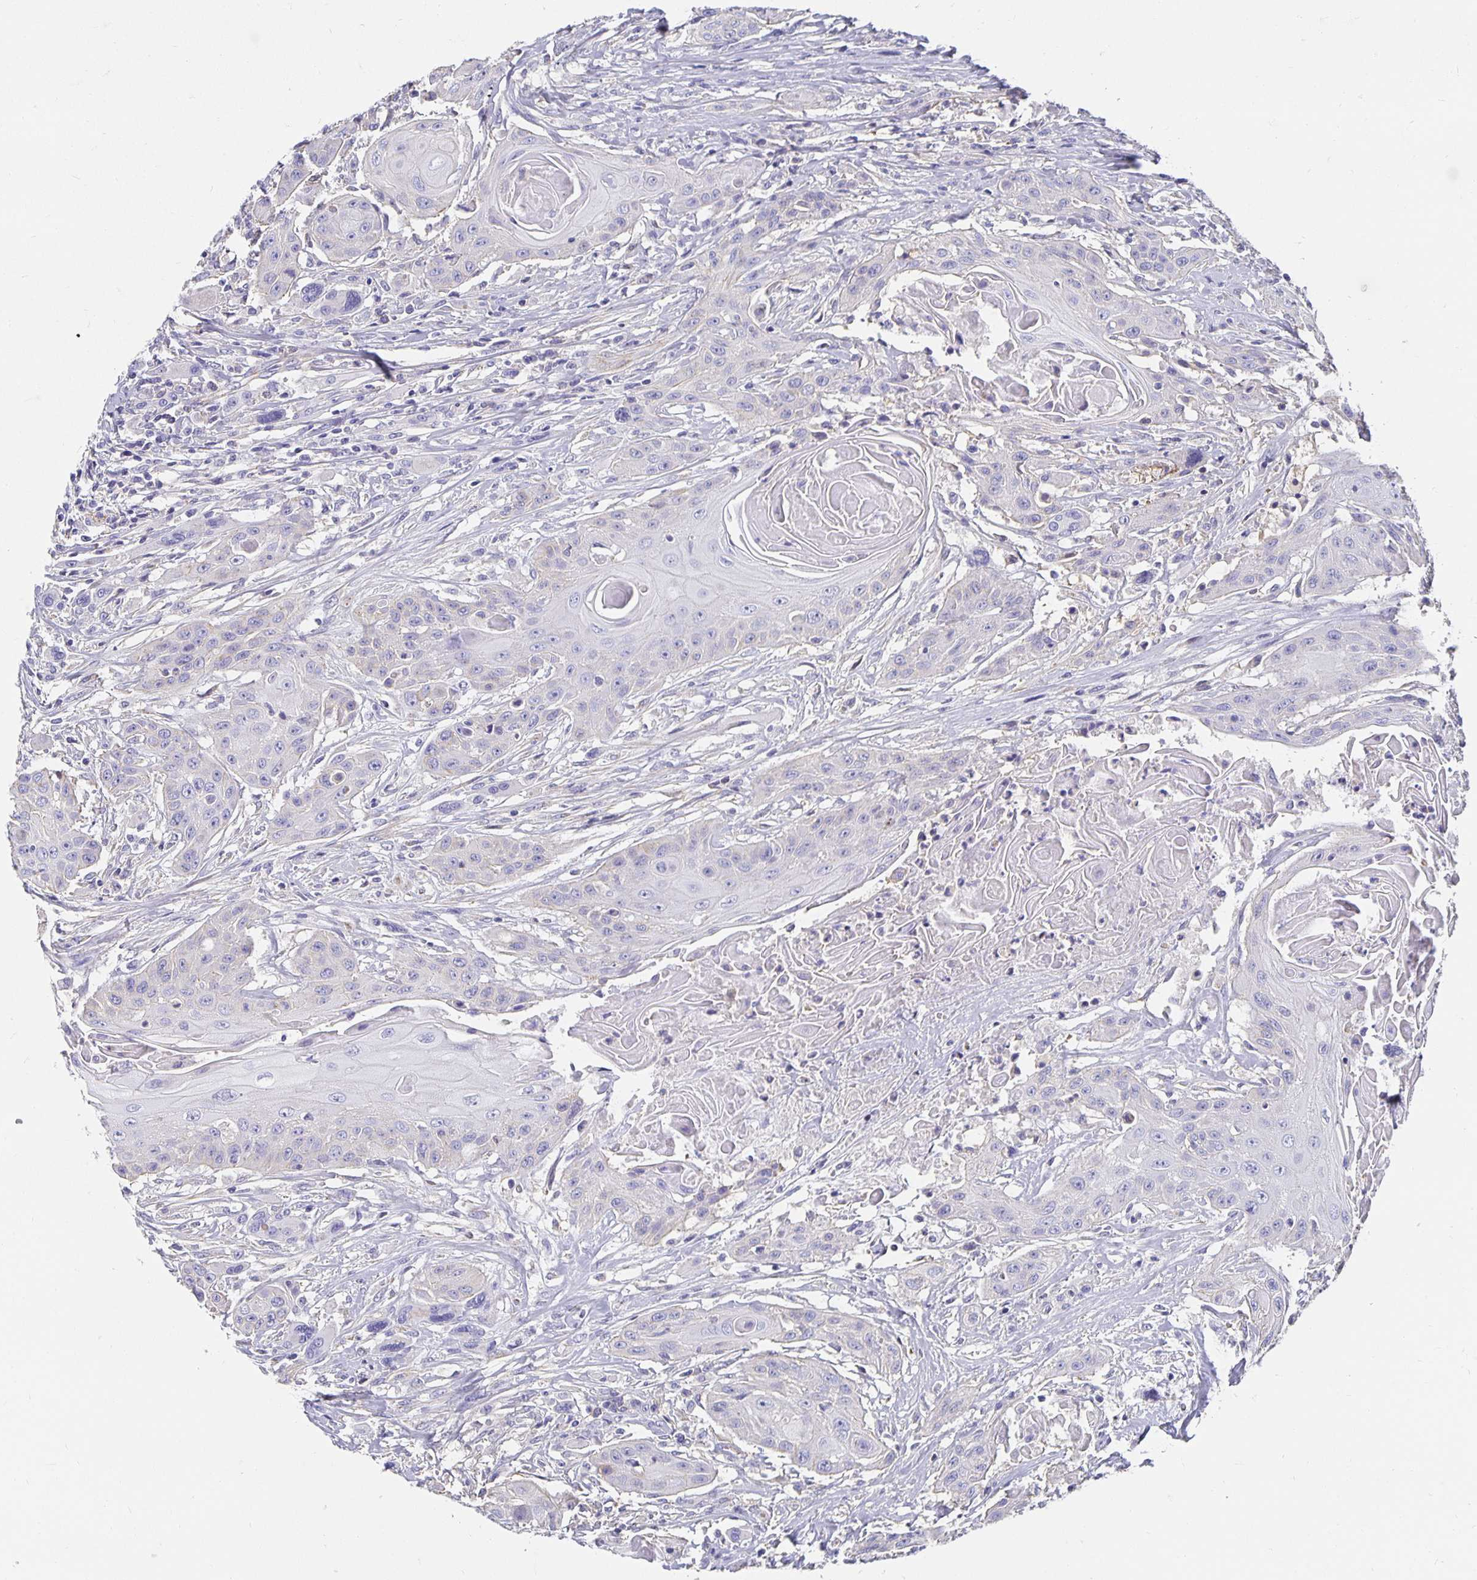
{"staining": {"intensity": "negative", "quantity": "none", "location": "none"}, "tissue": "head and neck cancer", "cell_type": "Tumor cells", "image_type": "cancer", "snomed": [{"axis": "morphology", "description": "Squamous cell carcinoma, NOS"}, {"axis": "topography", "description": "Oral tissue"}, {"axis": "topography", "description": "Head-Neck"}, {"axis": "topography", "description": "Neck, NOS"}], "caption": "Head and neck cancer (squamous cell carcinoma) was stained to show a protein in brown. There is no significant staining in tumor cells. (Brightfield microscopy of DAB (3,3'-diaminobenzidine) immunohistochemistry at high magnification).", "gene": "APOB", "patient": {"sex": "female", "age": 55}}